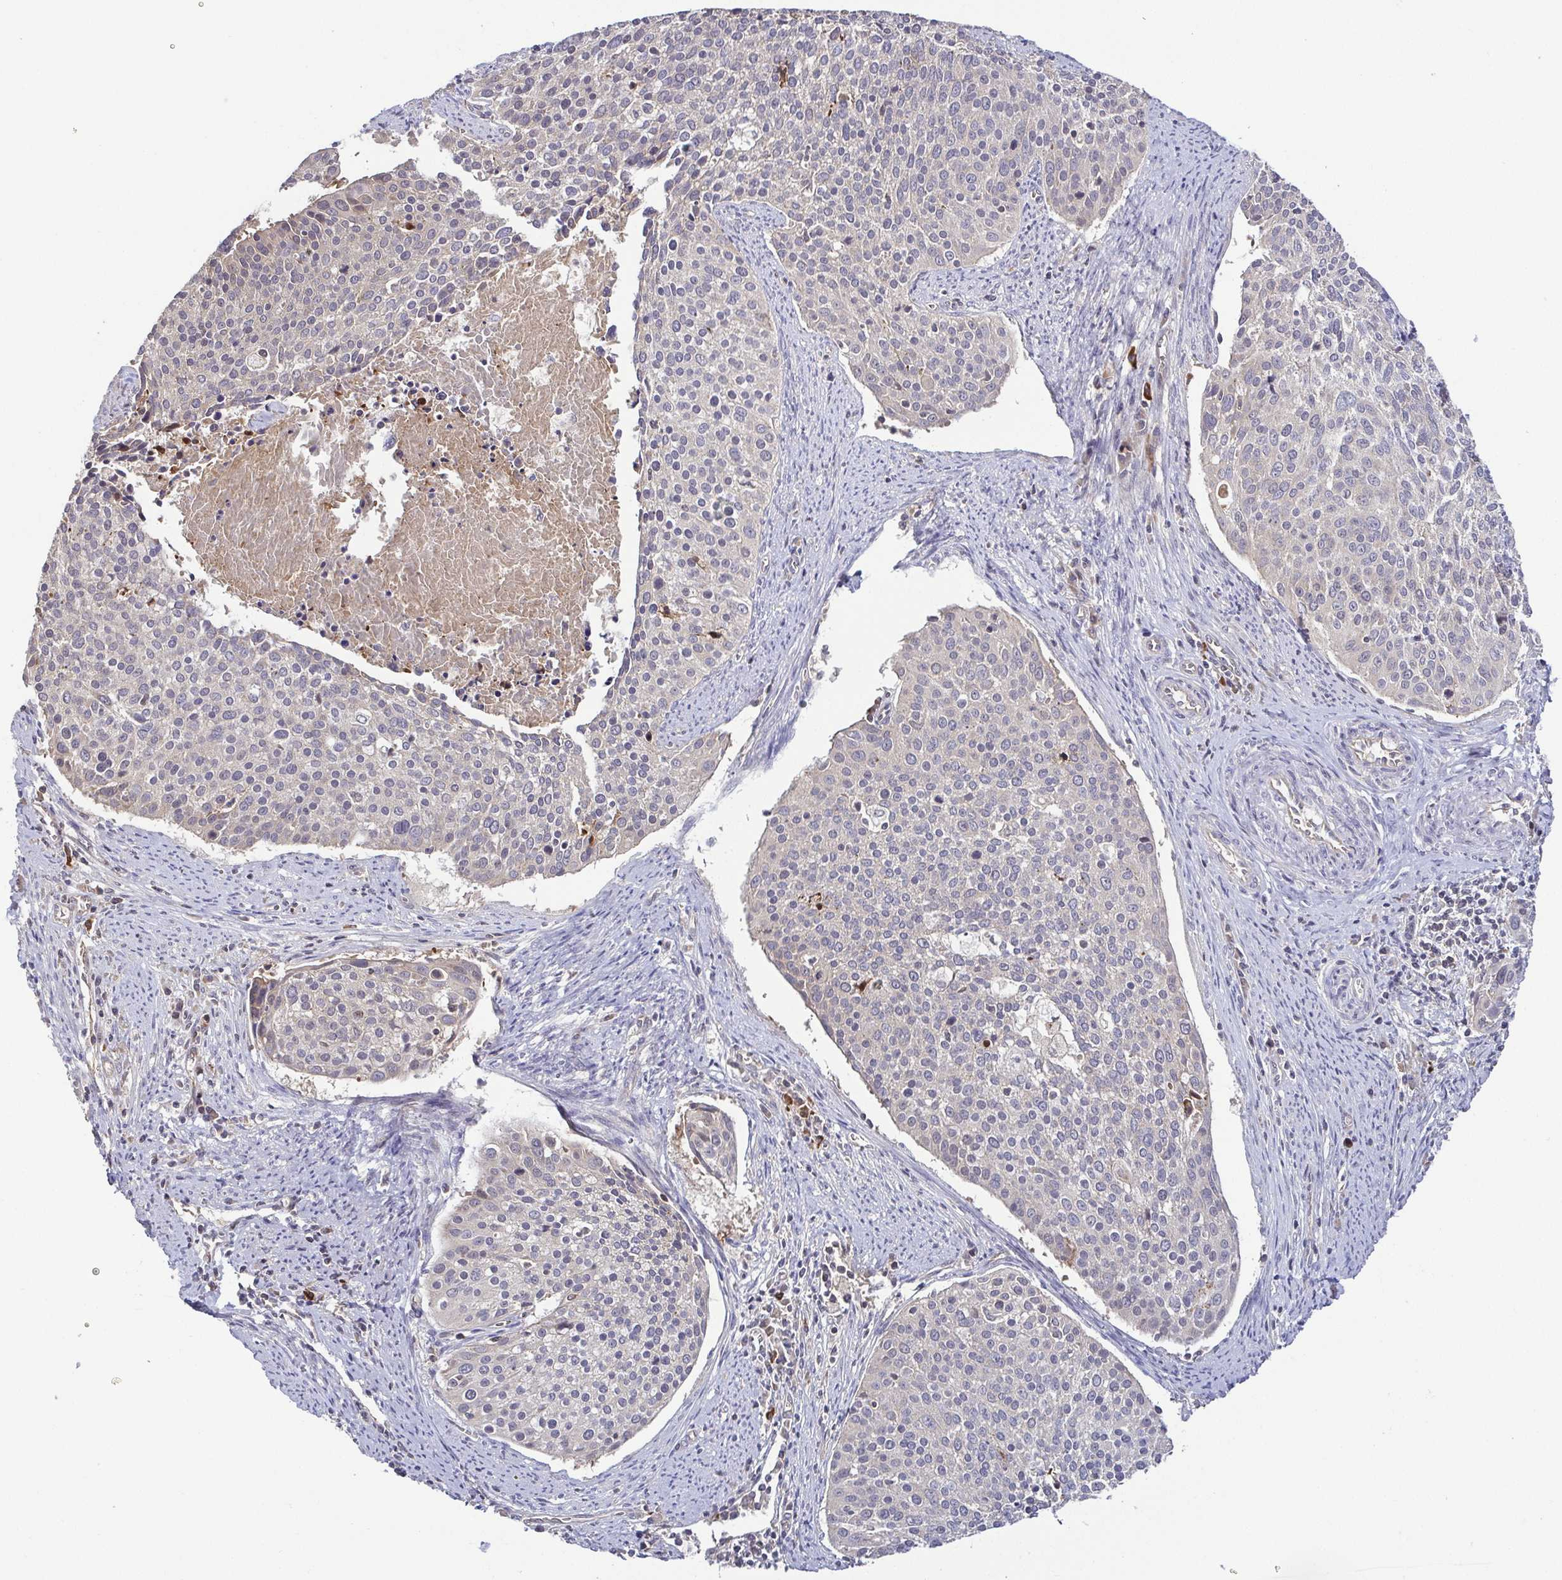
{"staining": {"intensity": "weak", "quantity": "<25%", "location": "cytoplasmic/membranous"}, "tissue": "cervical cancer", "cell_type": "Tumor cells", "image_type": "cancer", "snomed": [{"axis": "morphology", "description": "Squamous cell carcinoma, NOS"}, {"axis": "topography", "description": "Cervix"}], "caption": "The image shows no staining of tumor cells in cervical cancer. The staining was performed using DAB (3,3'-diaminobenzidine) to visualize the protein expression in brown, while the nuclei were stained in blue with hematoxylin (Magnification: 20x).", "gene": "OSBPL7", "patient": {"sex": "female", "age": 39}}